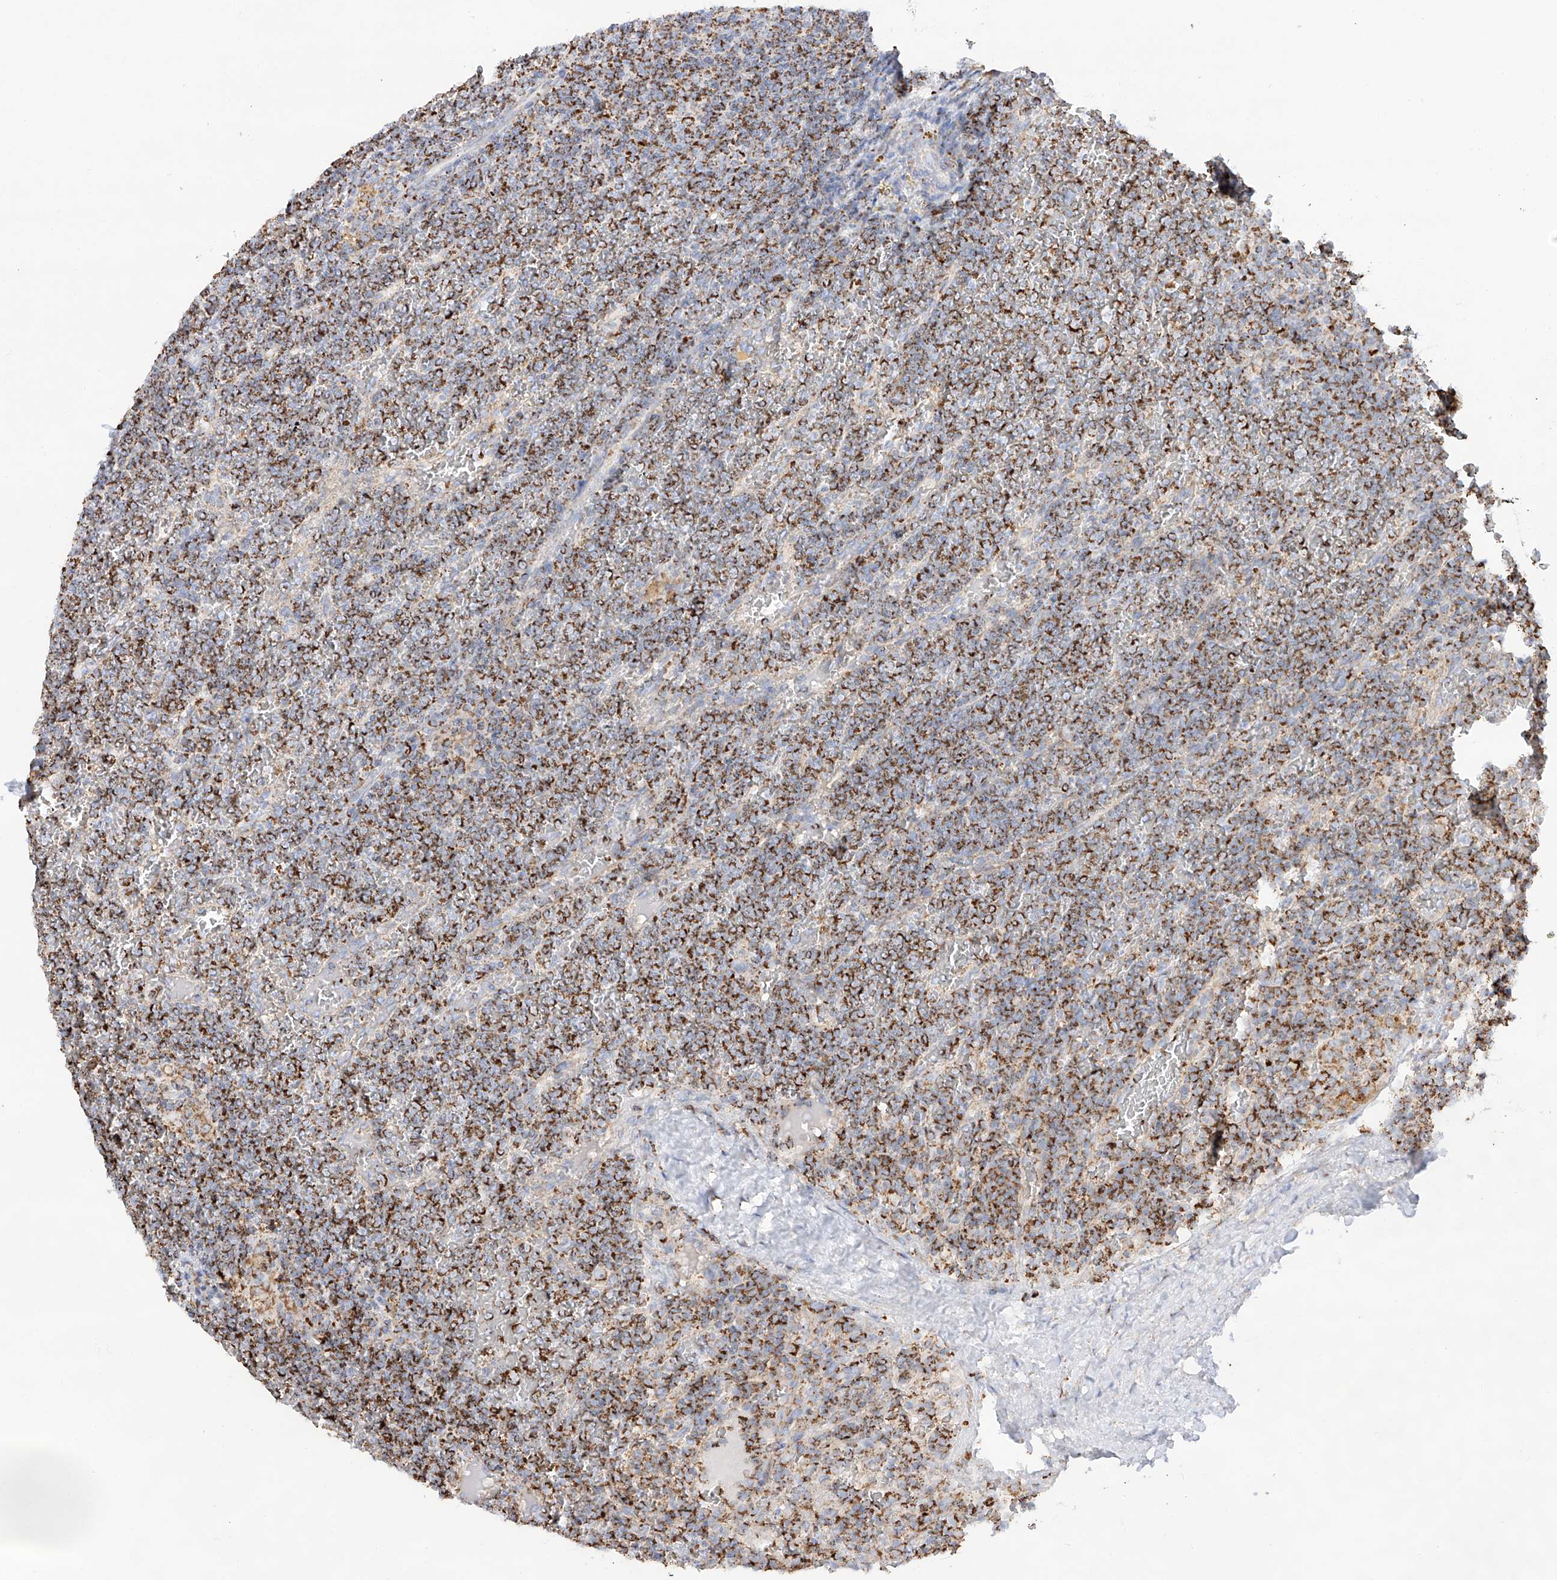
{"staining": {"intensity": "moderate", "quantity": "25%-75%", "location": "cytoplasmic/membranous"}, "tissue": "lymphoma", "cell_type": "Tumor cells", "image_type": "cancer", "snomed": [{"axis": "morphology", "description": "Malignant lymphoma, non-Hodgkin's type, Low grade"}, {"axis": "topography", "description": "Spleen"}], "caption": "Brown immunohistochemical staining in lymphoma reveals moderate cytoplasmic/membranous staining in approximately 25%-75% of tumor cells.", "gene": "TTC27", "patient": {"sex": "female", "age": 19}}